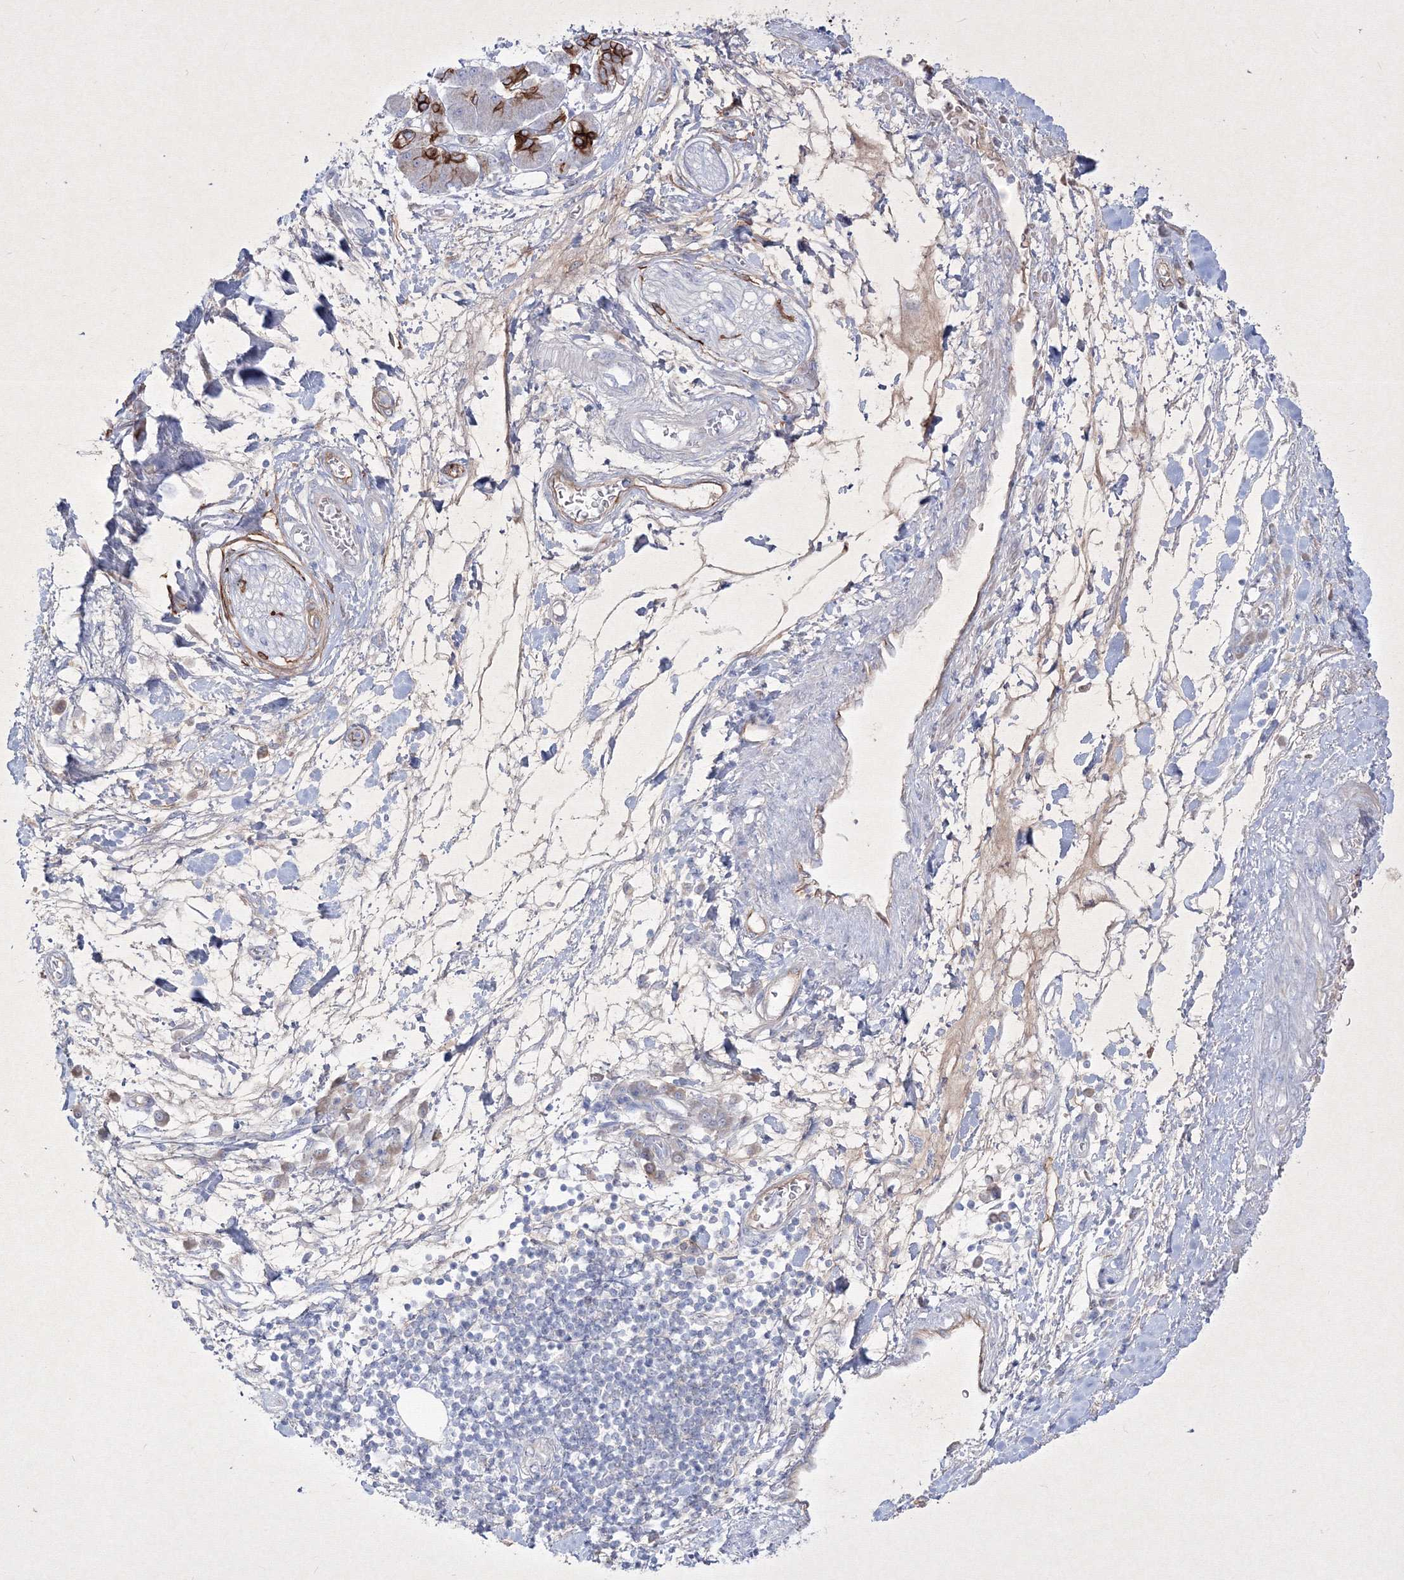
{"staining": {"intensity": "strong", "quantity": "25%-75%", "location": "cytoplasmic/membranous"}, "tissue": "pancreatic cancer", "cell_type": "Tumor cells", "image_type": "cancer", "snomed": [{"axis": "morphology", "description": "Adenocarcinoma, NOS"}, {"axis": "topography", "description": "Pancreas"}], "caption": "Human pancreatic cancer (adenocarcinoma) stained with a protein marker exhibits strong staining in tumor cells.", "gene": "TMEM139", "patient": {"sex": "female", "age": 61}}